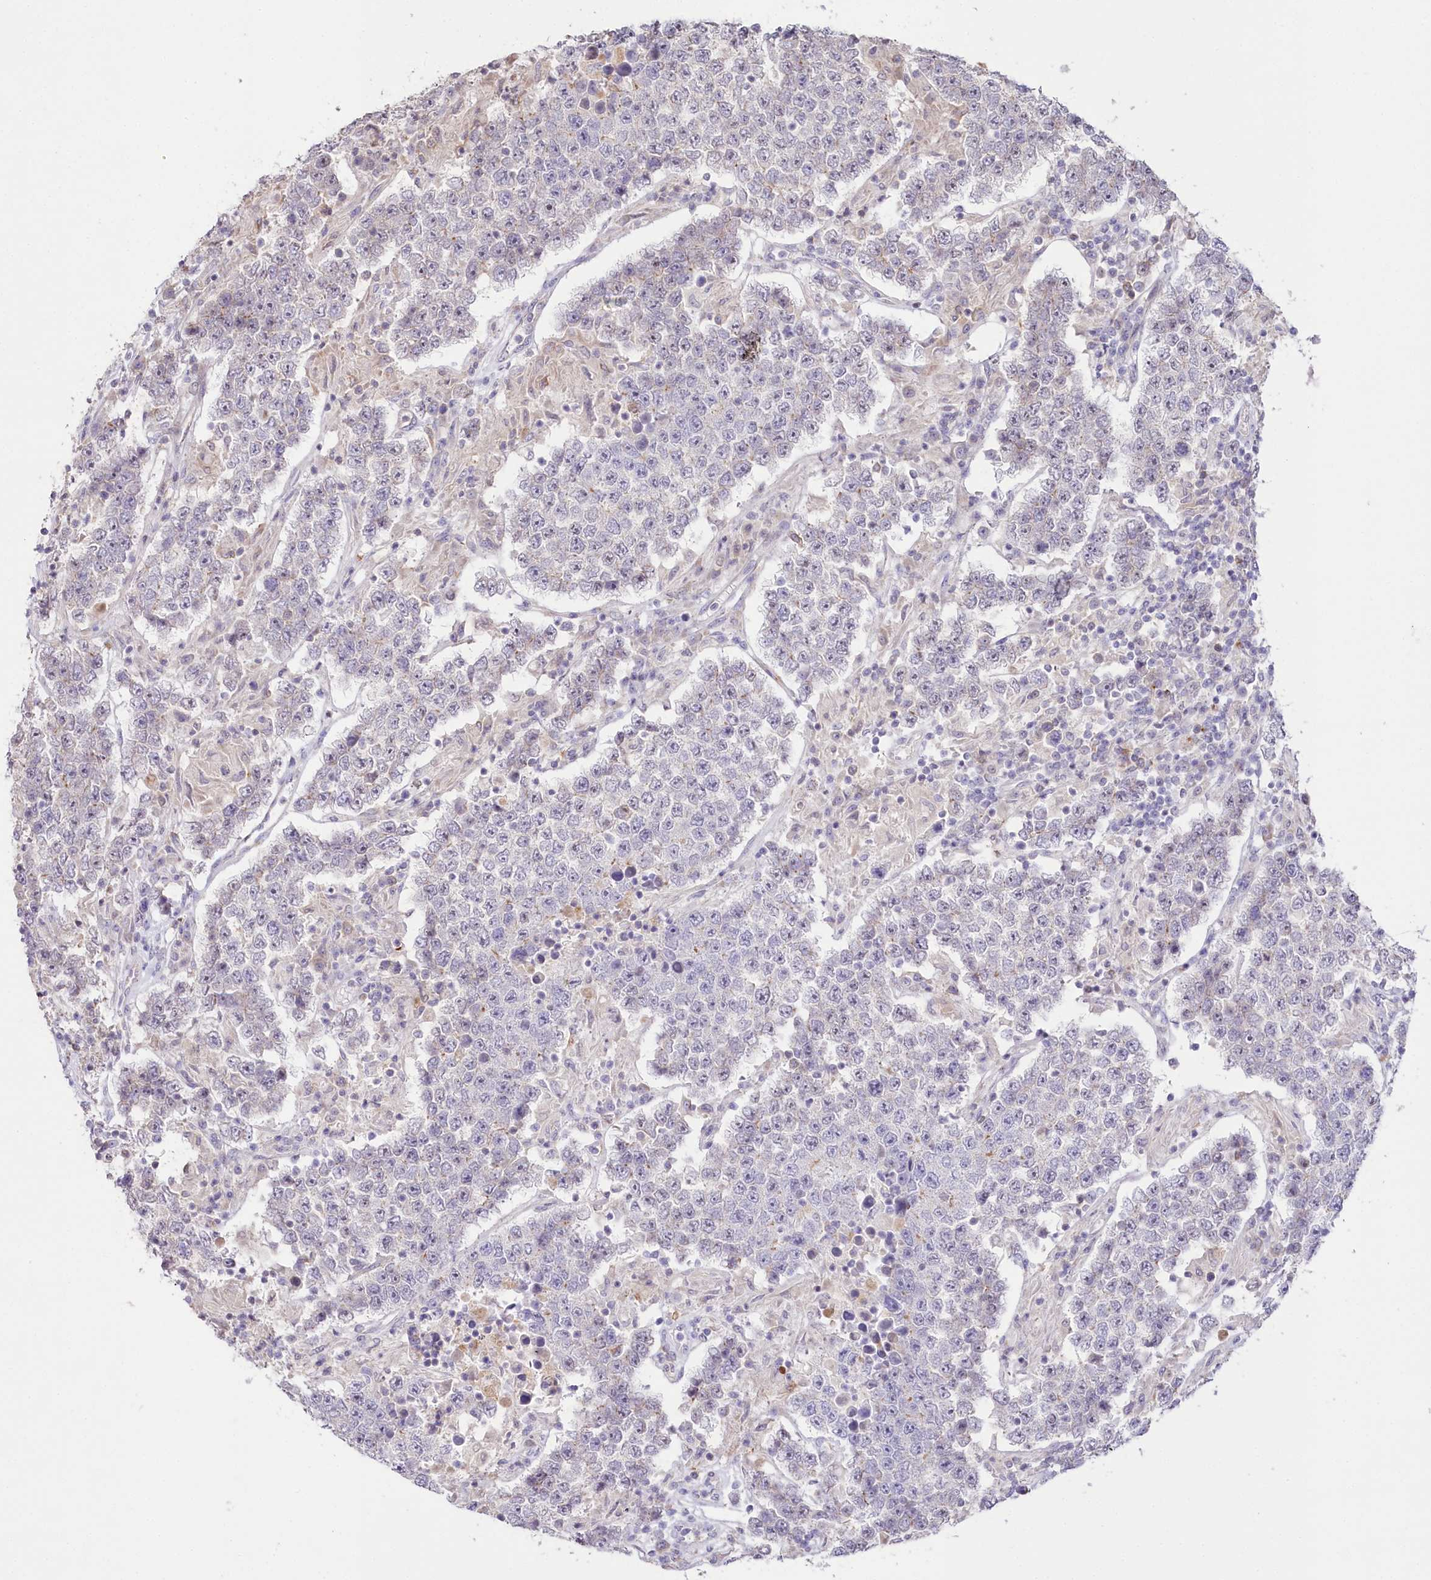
{"staining": {"intensity": "negative", "quantity": "none", "location": "none"}, "tissue": "testis cancer", "cell_type": "Tumor cells", "image_type": "cancer", "snomed": [{"axis": "morphology", "description": "Normal tissue, NOS"}, {"axis": "morphology", "description": "Urothelial carcinoma, High grade"}, {"axis": "morphology", "description": "Seminoma, NOS"}, {"axis": "morphology", "description": "Carcinoma, Embryonal, NOS"}, {"axis": "topography", "description": "Urinary bladder"}, {"axis": "topography", "description": "Testis"}], "caption": "This is a photomicrograph of IHC staining of embryonal carcinoma (testis), which shows no staining in tumor cells.", "gene": "SLC6A11", "patient": {"sex": "male", "age": 41}}